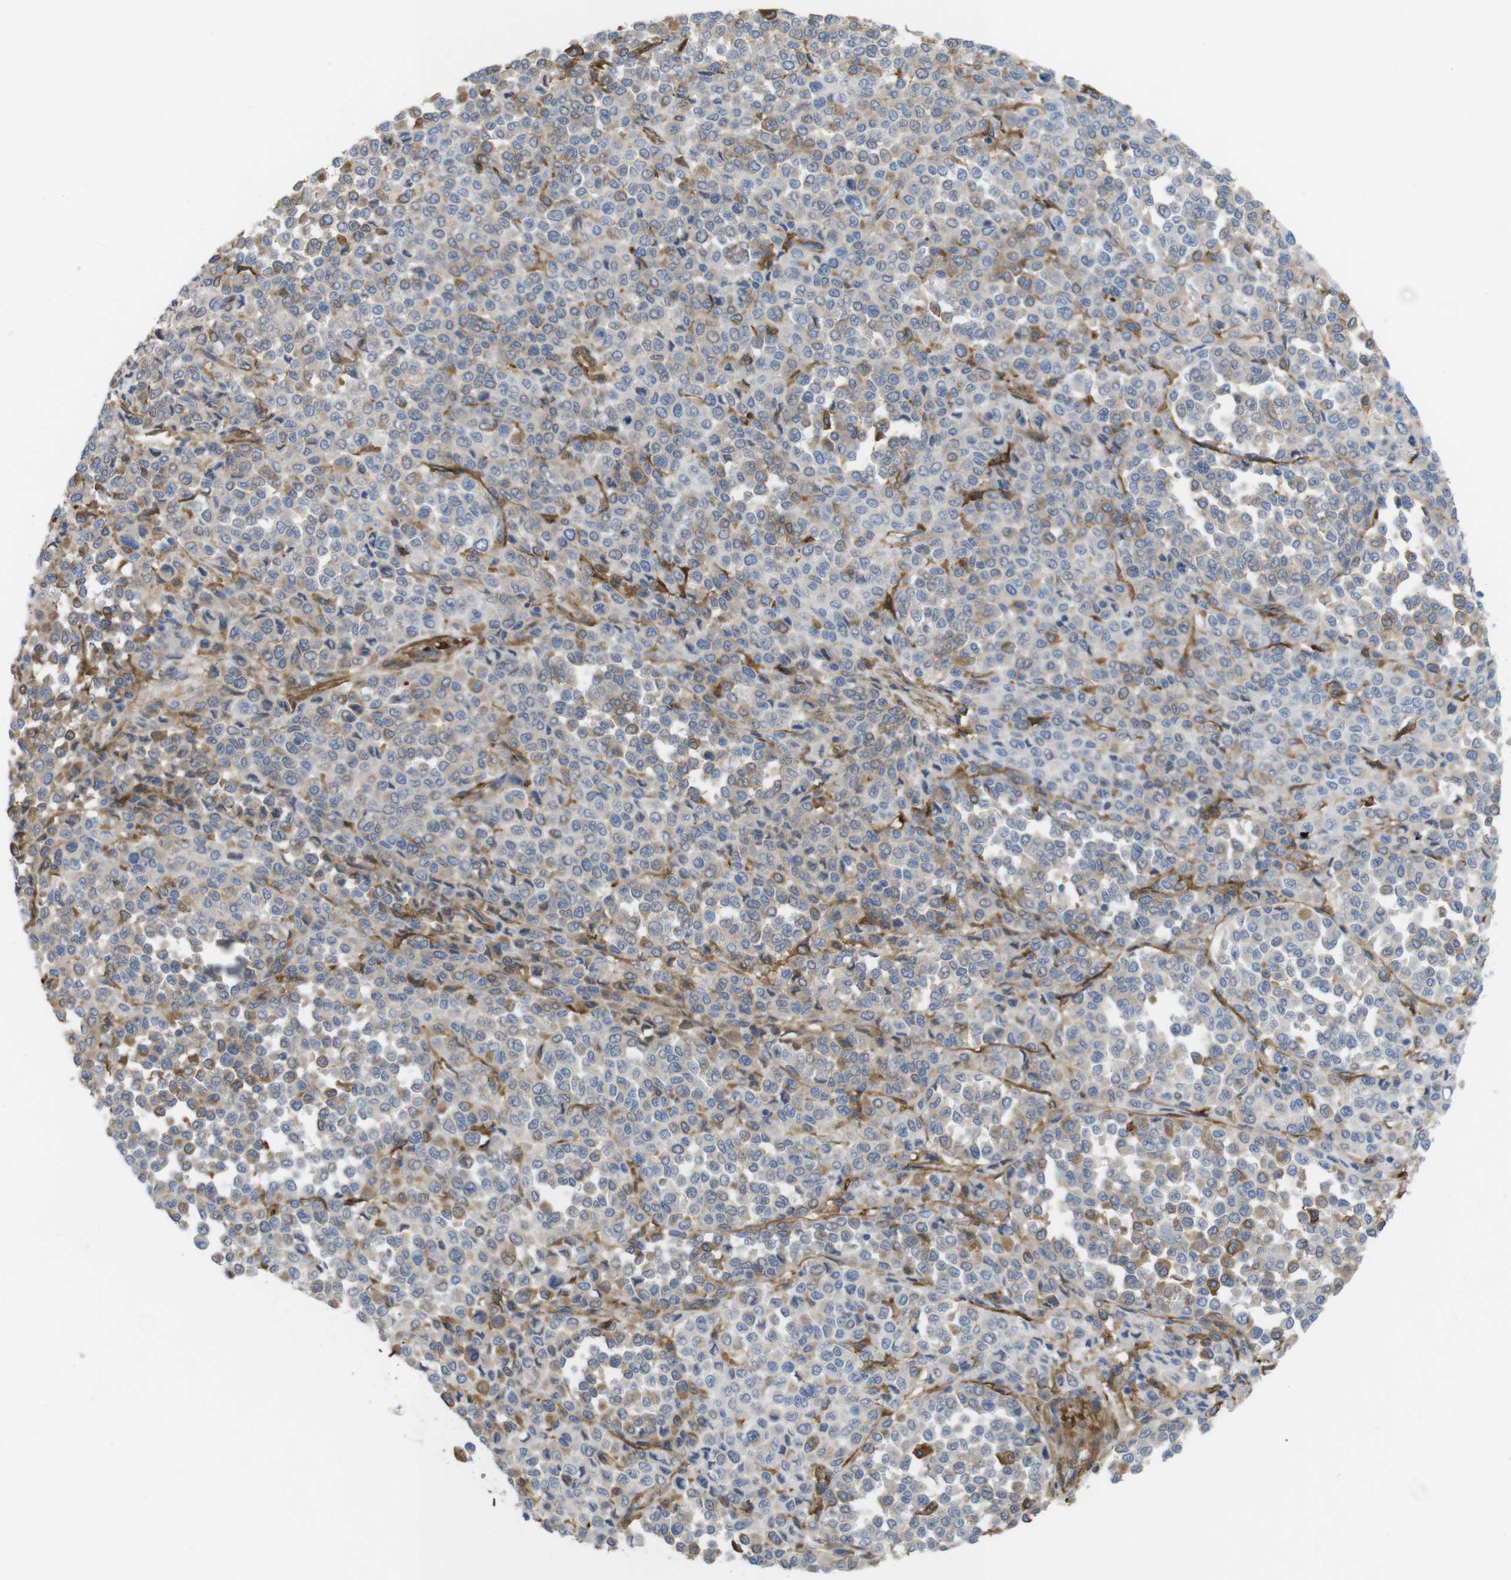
{"staining": {"intensity": "moderate", "quantity": "25%-75%", "location": "cytoplasmic/membranous"}, "tissue": "melanoma", "cell_type": "Tumor cells", "image_type": "cancer", "snomed": [{"axis": "morphology", "description": "Malignant melanoma, Metastatic site"}, {"axis": "topography", "description": "Pancreas"}], "caption": "This histopathology image exhibits immunohistochemistry (IHC) staining of human melanoma, with medium moderate cytoplasmic/membranous positivity in approximately 25%-75% of tumor cells.", "gene": "CYBRD1", "patient": {"sex": "female", "age": 30}}